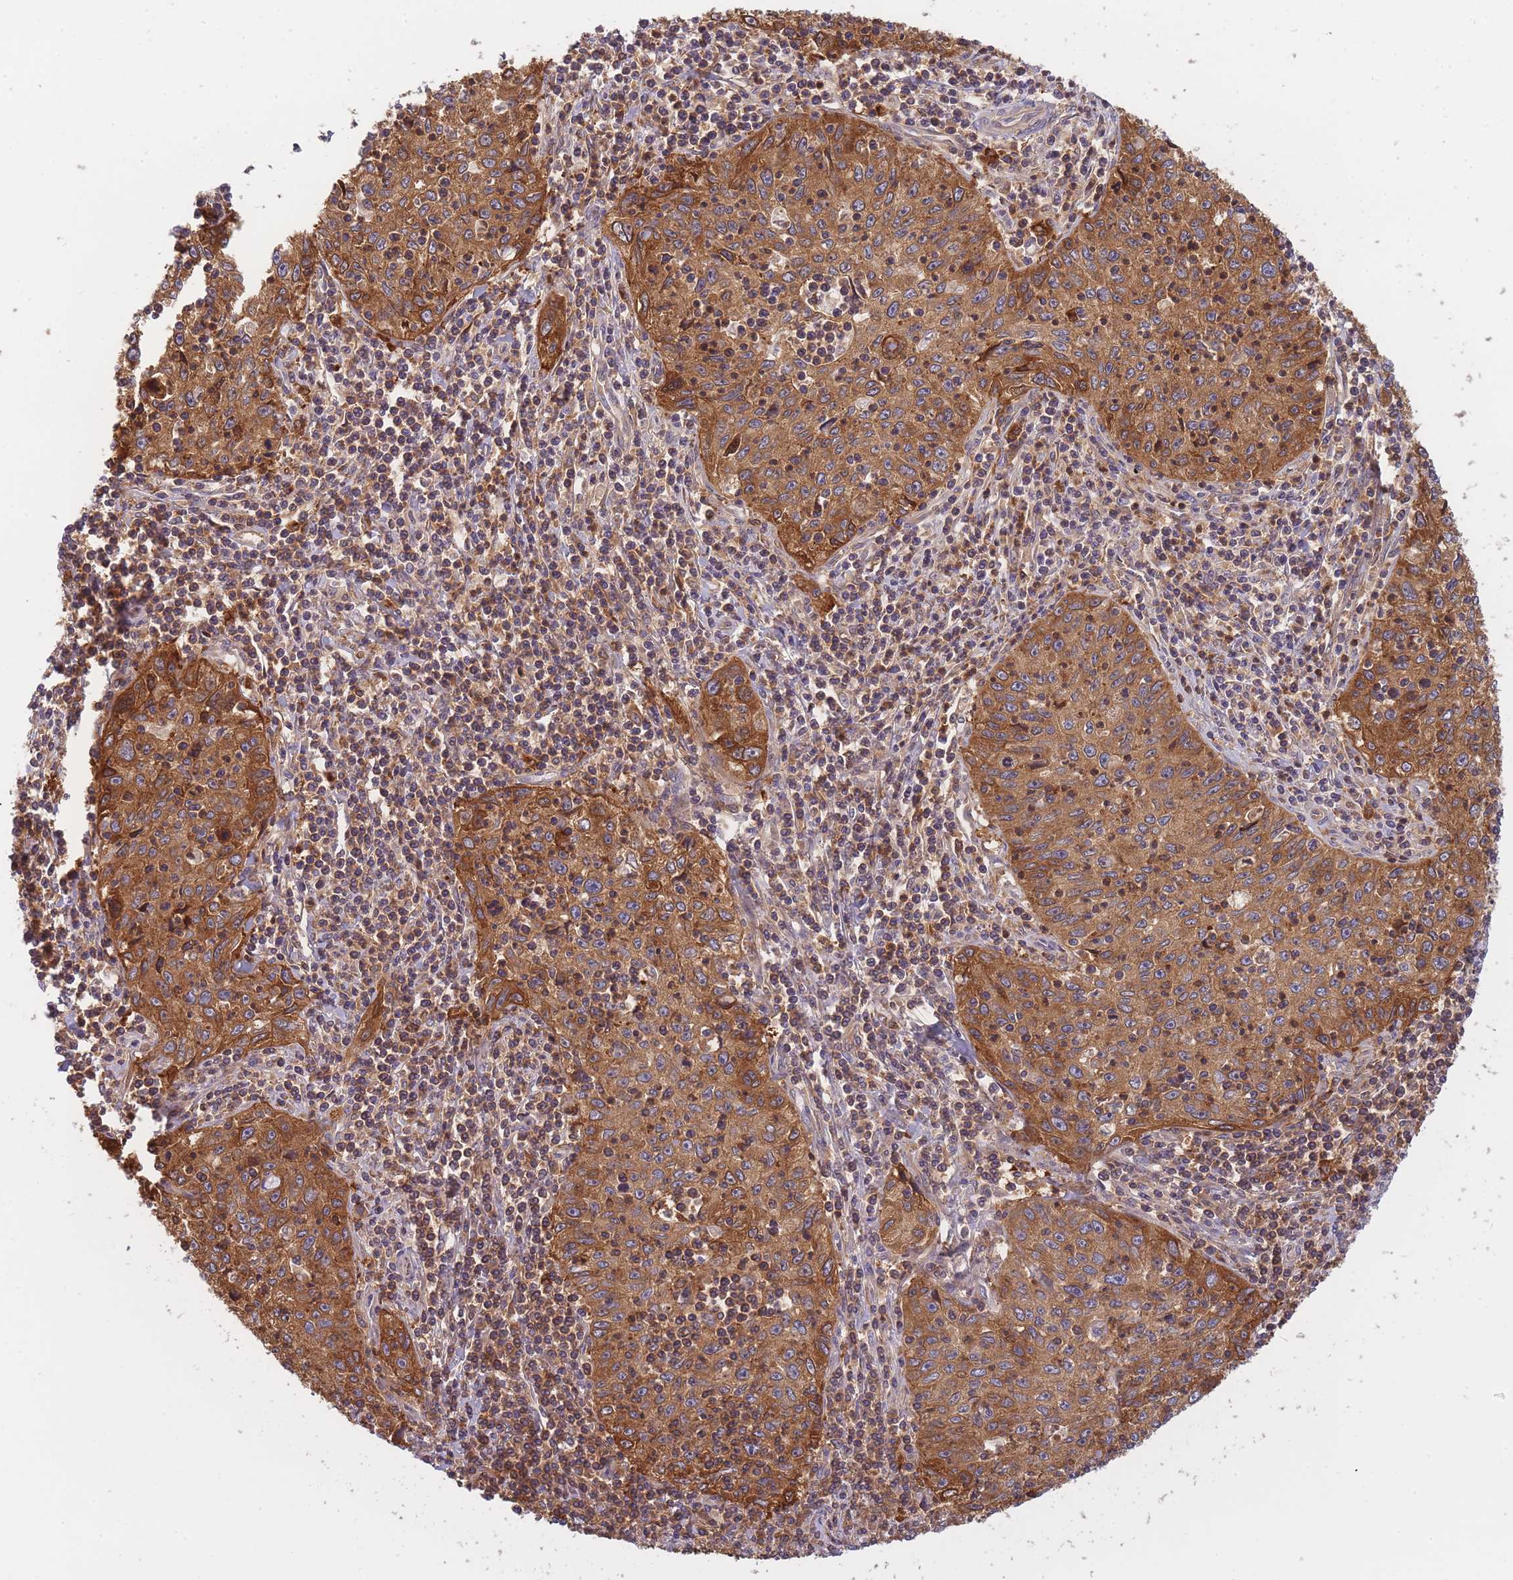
{"staining": {"intensity": "moderate", "quantity": ">75%", "location": "cytoplasmic/membranous"}, "tissue": "cervical cancer", "cell_type": "Tumor cells", "image_type": "cancer", "snomed": [{"axis": "morphology", "description": "Squamous cell carcinoma, NOS"}, {"axis": "topography", "description": "Cervix"}], "caption": "Immunohistochemical staining of human squamous cell carcinoma (cervical) displays medium levels of moderate cytoplasmic/membranous positivity in about >75% of tumor cells.", "gene": "SLC4A9", "patient": {"sex": "female", "age": 30}}